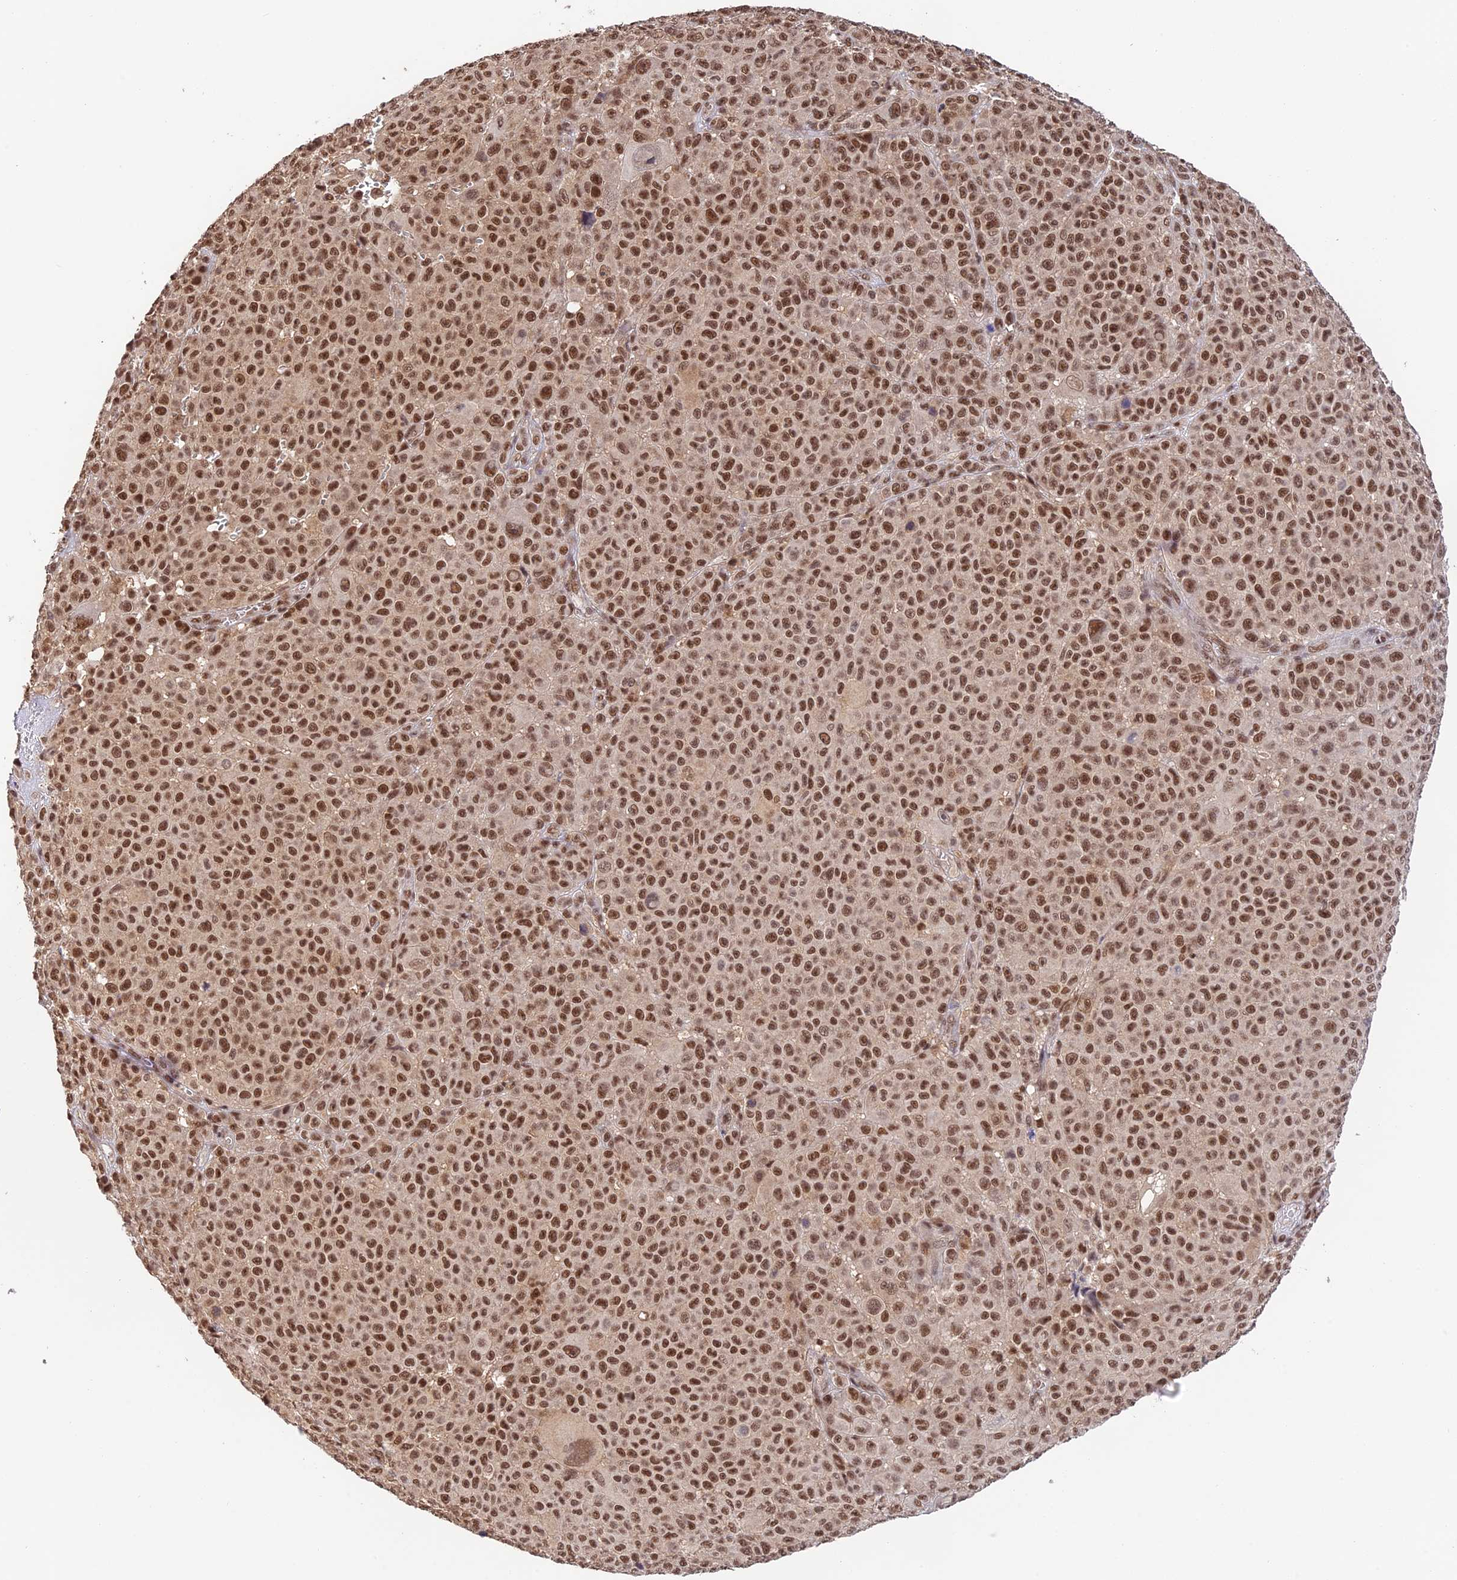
{"staining": {"intensity": "strong", "quantity": ">75%", "location": "nuclear"}, "tissue": "melanoma", "cell_type": "Tumor cells", "image_type": "cancer", "snomed": [{"axis": "morphology", "description": "Malignant melanoma, NOS"}, {"axis": "topography", "description": "Skin"}], "caption": "A histopathology image of malignant melanoma stained for a protein reveals strong nuclear brown staining in tumor cells.", "gene": "THAP11", "patient": {"sex": "female", "age": 94}}